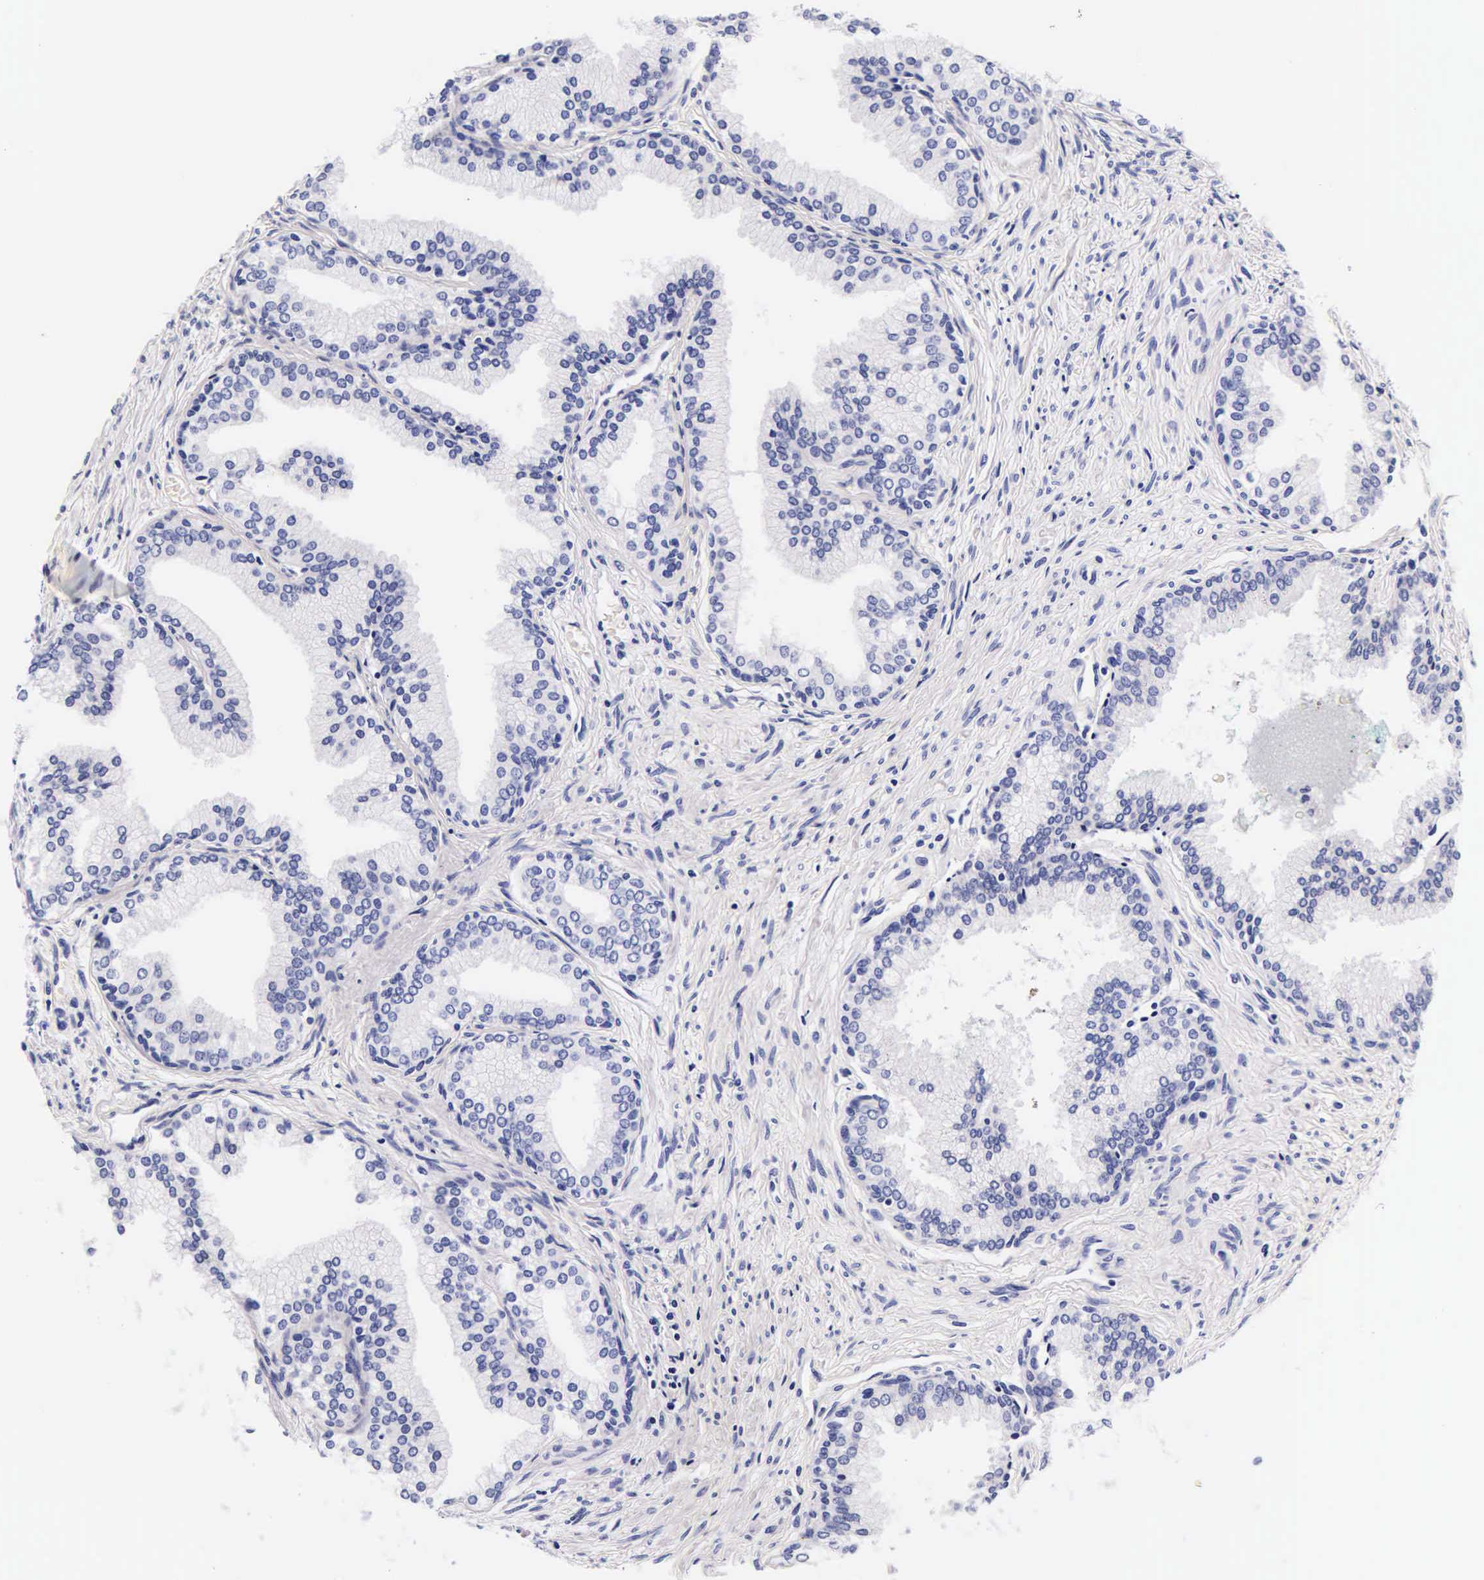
{"staining": {"intensity": "negative", "quantity": "none", "location": "none"}, "tissue": "prostate", "cell_type": "Glandular cells", "image_type": "normal", "snomed": [{"axis": "morphology", "description": "Normal tissue, NOS"}, {"axis": "topography", "description": "Prostate"}], "caption": "IHC image of normal prostate: human prostate stained with DAB (3,3'-diaminobenzidine) shows no significant protein positivity in glandular cells. Brightfield microscopy of immunohistochemistry stained with DAB (3,3'-diaminobenzidine) (brown) and hematoxylin (blue), captured at high magnification.", "gene": "DGCR2", "patient": {"sex": "male", "age": 68}}